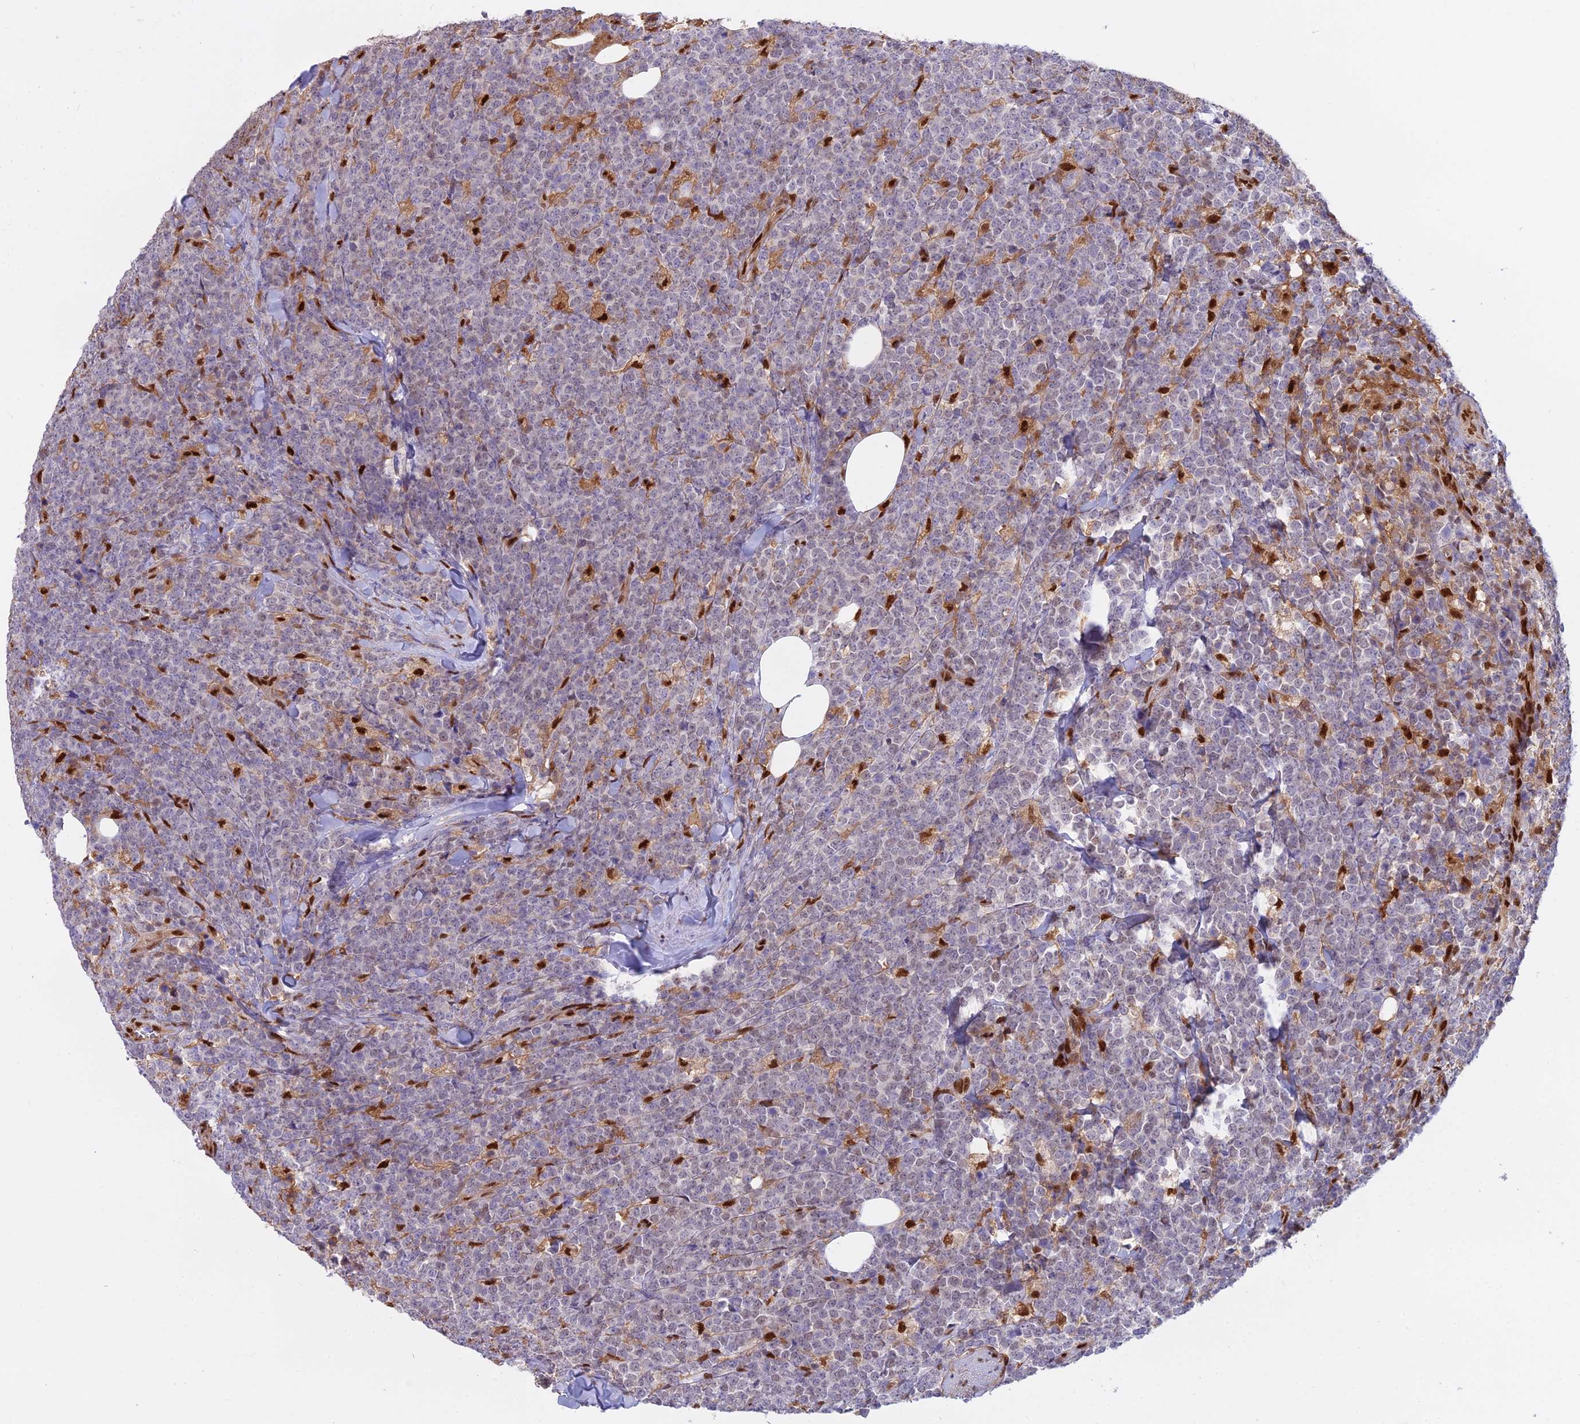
{"staining": {"intensity": "strong", "quantity": "<25%", "location": "nuclear"}, "tissue": "lymphoma", "cell_type": "Tumor cells", "image_type": "cancer", "snomed": [{"axis": "morphology", "description": "Malignant lymphoma, non-Hodgkin's type, High grade"}, {"axis": "topography", "description": "Small intestine"}], "caption": "IHC of human lymphoma exhibits medium levels of strong nuclear staining in approximately <25% of tumor cells.", "gene": "NPEPL1", "patient": {"sex": "male", "age": 8}}